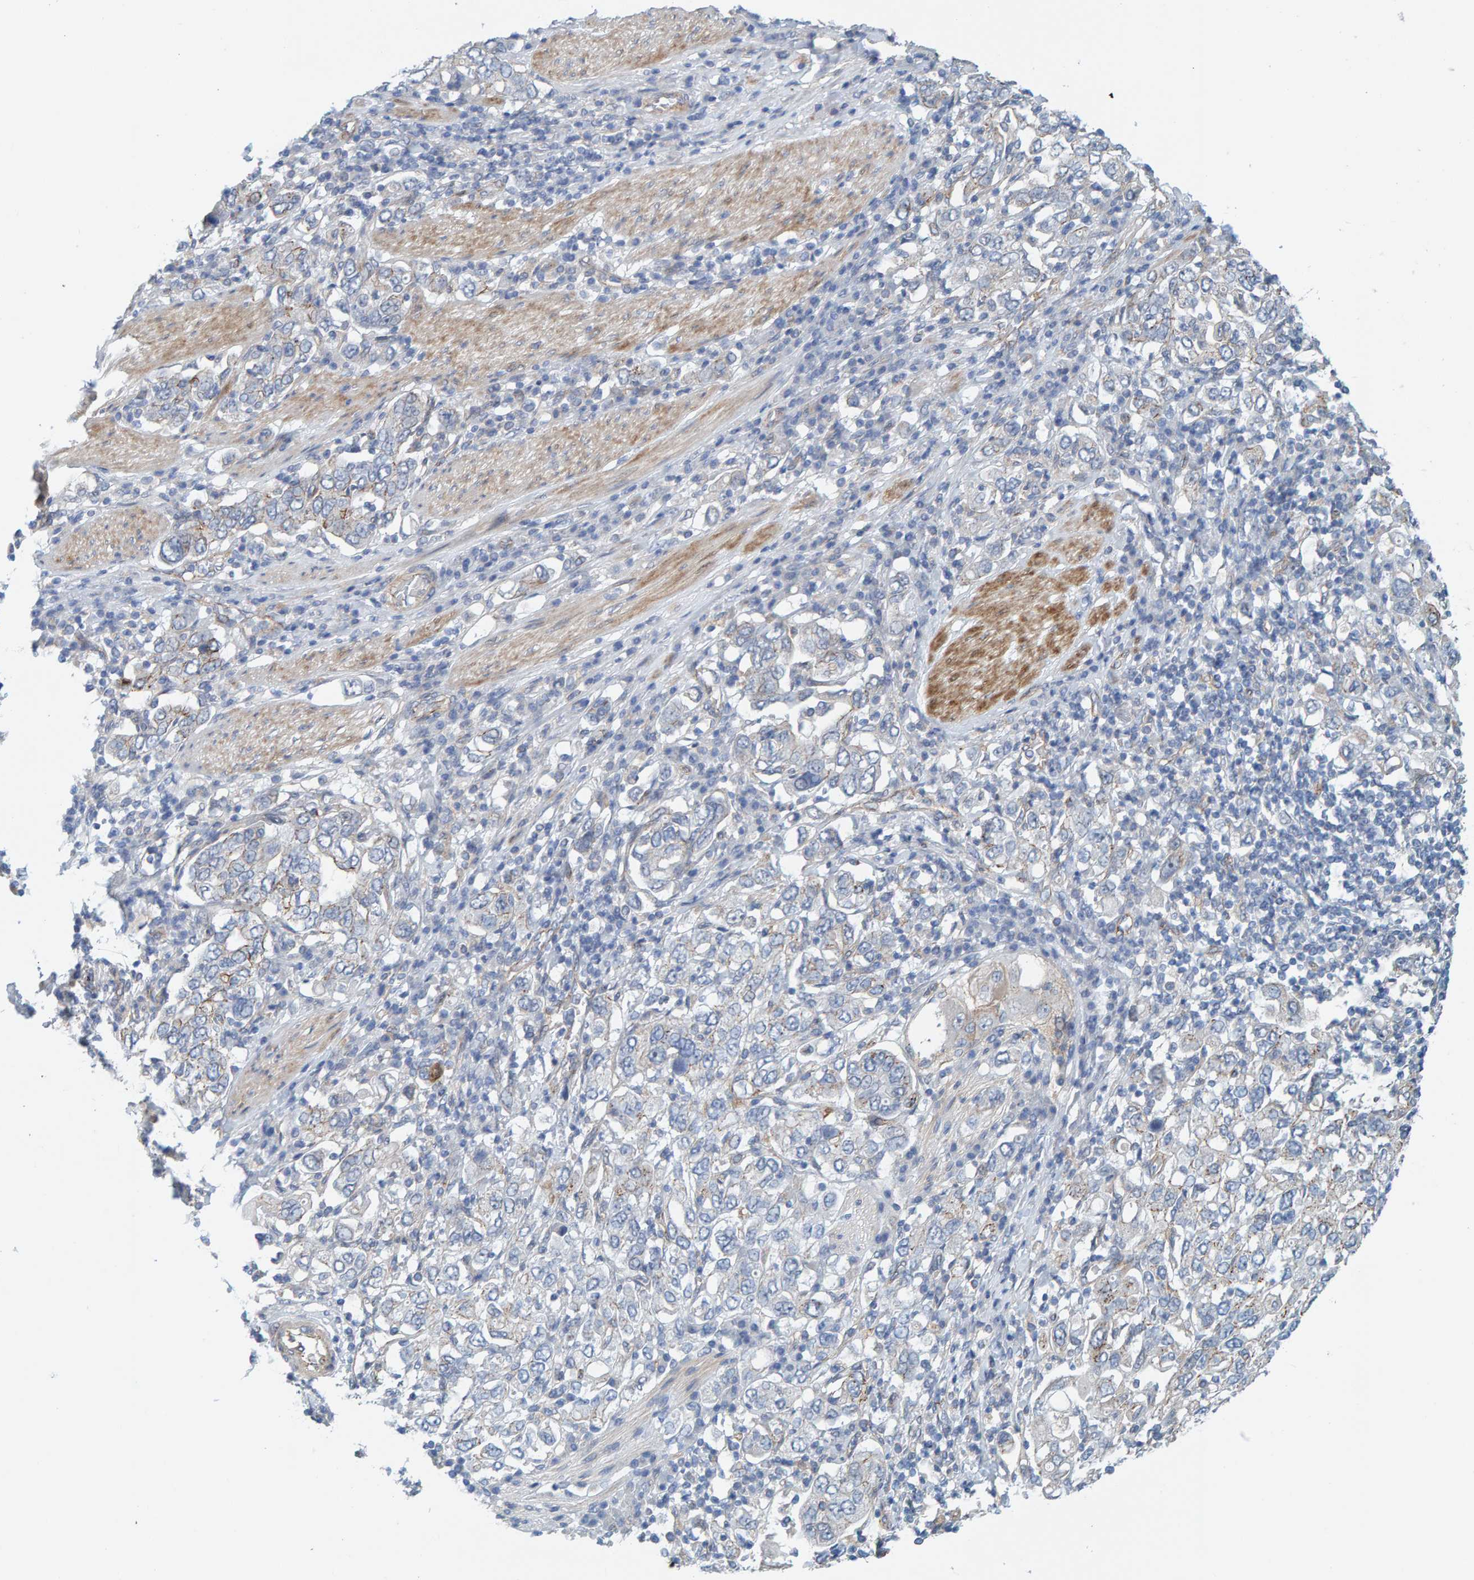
{"staining": {"intensity": "negative", "quantity": "none", "location": "none"}, "tissue": "stomach cancer", "cell_type": "Tumor cells", "image_type": "cancer", "snomed": [{"axis": "morphology", "description": "Adenocarcinoma, NOS"}, {"axis": "topography", "description": "Stomach, upper"}], "caption": "Tumor cells show no significant protein staining in stomach cancer (adenocarcinoma).", "gene": "KRBA2", "patient": {"sex": "male", "age": 62}}